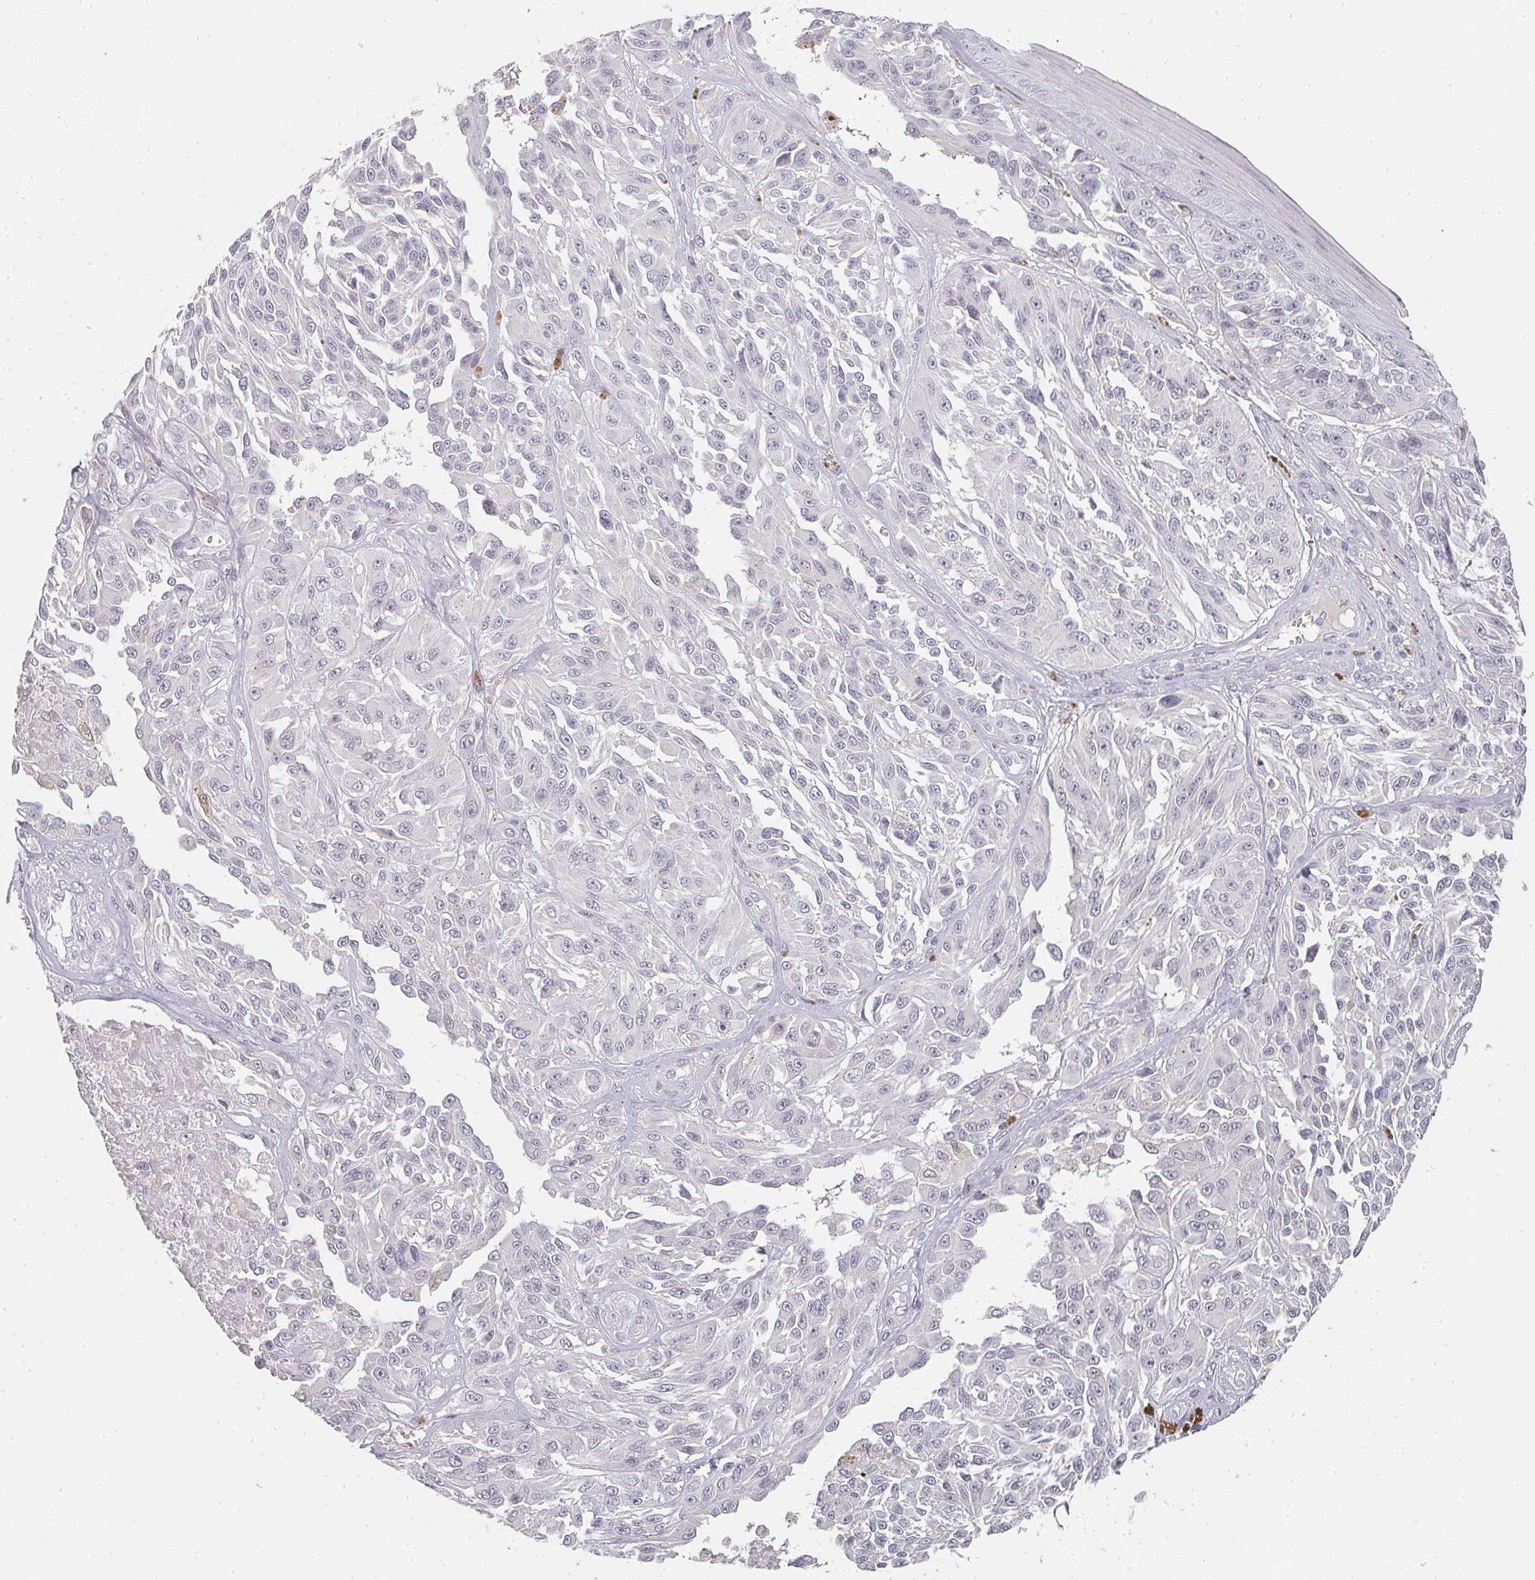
{"staining": {"intensity": "negative", "quantity": "none", "location": "none"}, "tissue": "melanoma", "cell_type": "Tumor cells", "image_type": "cancer", "snomed": [{"axis": "morphology", "description": "Malignant melanoma, NOS"}, {"axis": "topography", "description": "Skin"}], "caption": "Immunohistochemical staining of human malignant melanoma exhibits no significant expression in tumor cells.", "gene": "SHISA2", "patient": {"sex": "male", "age": 94}}